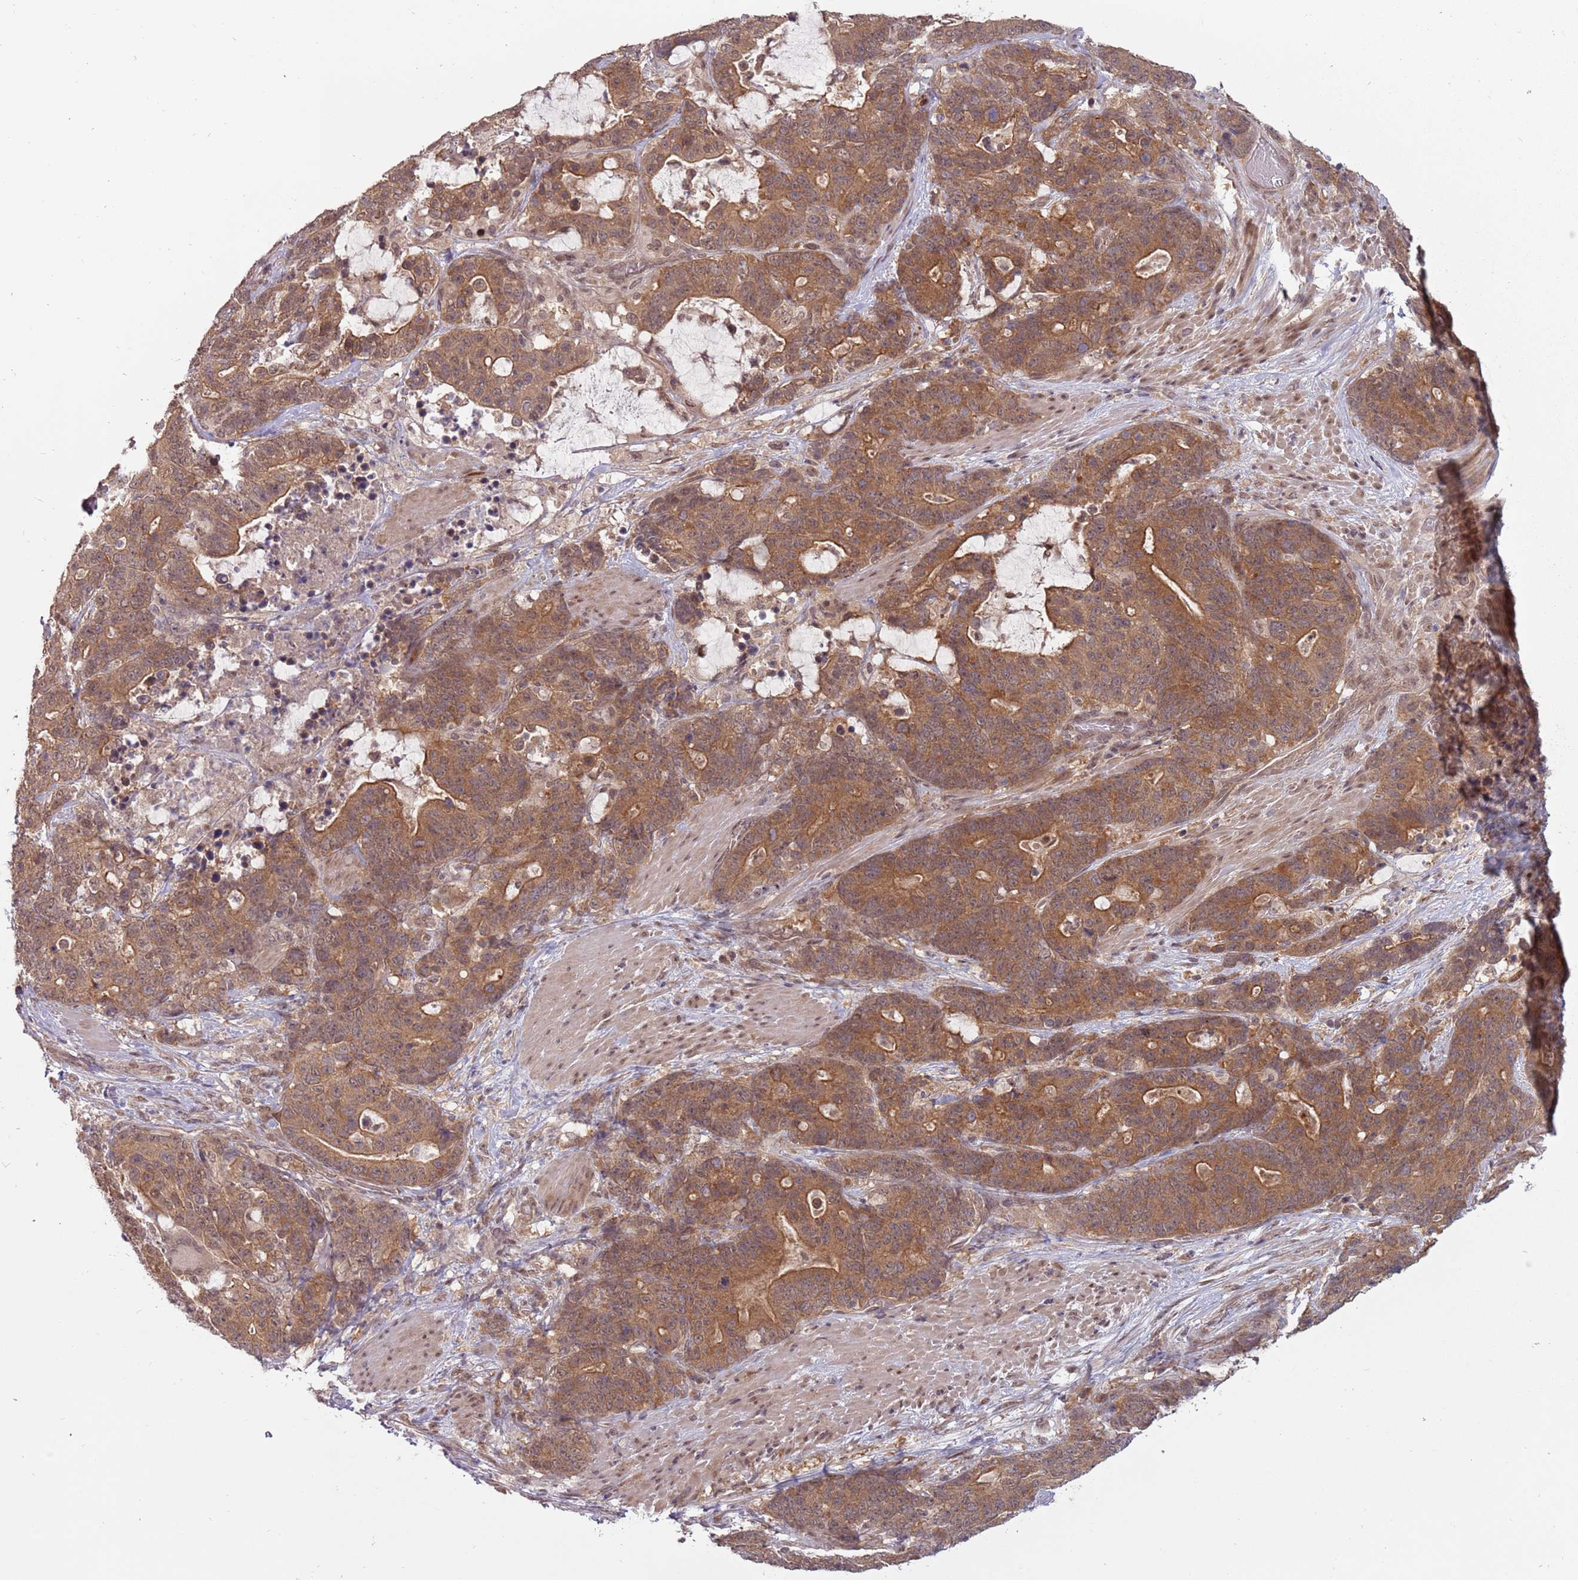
{"staining": {"intensity": "moderate", "quantity": ">75%", "location": "cytoplasmic/membranous"}, "tissue": "stomach cancer", "cell_type": "Tumor cells", "image_type": "cancer", "snomed": [{"axis": "morphology", "description": "Adenocarcinoma, NOS"}, {"axis": "topography", "description": "Stomach"}], "caption": "IHC image of neoplastic tissue: adenocarcinoma (stomach) stained using immunohistochemistry (IHC) shows medium levels of moderate protein expression localized specifically in the cytoplasmic/membranous of tumor cells, appearing as a cytoplasmic/membranous brown color.", "gene": "ADAMTS3", "patient": {"sex": "female", "age": 76}}